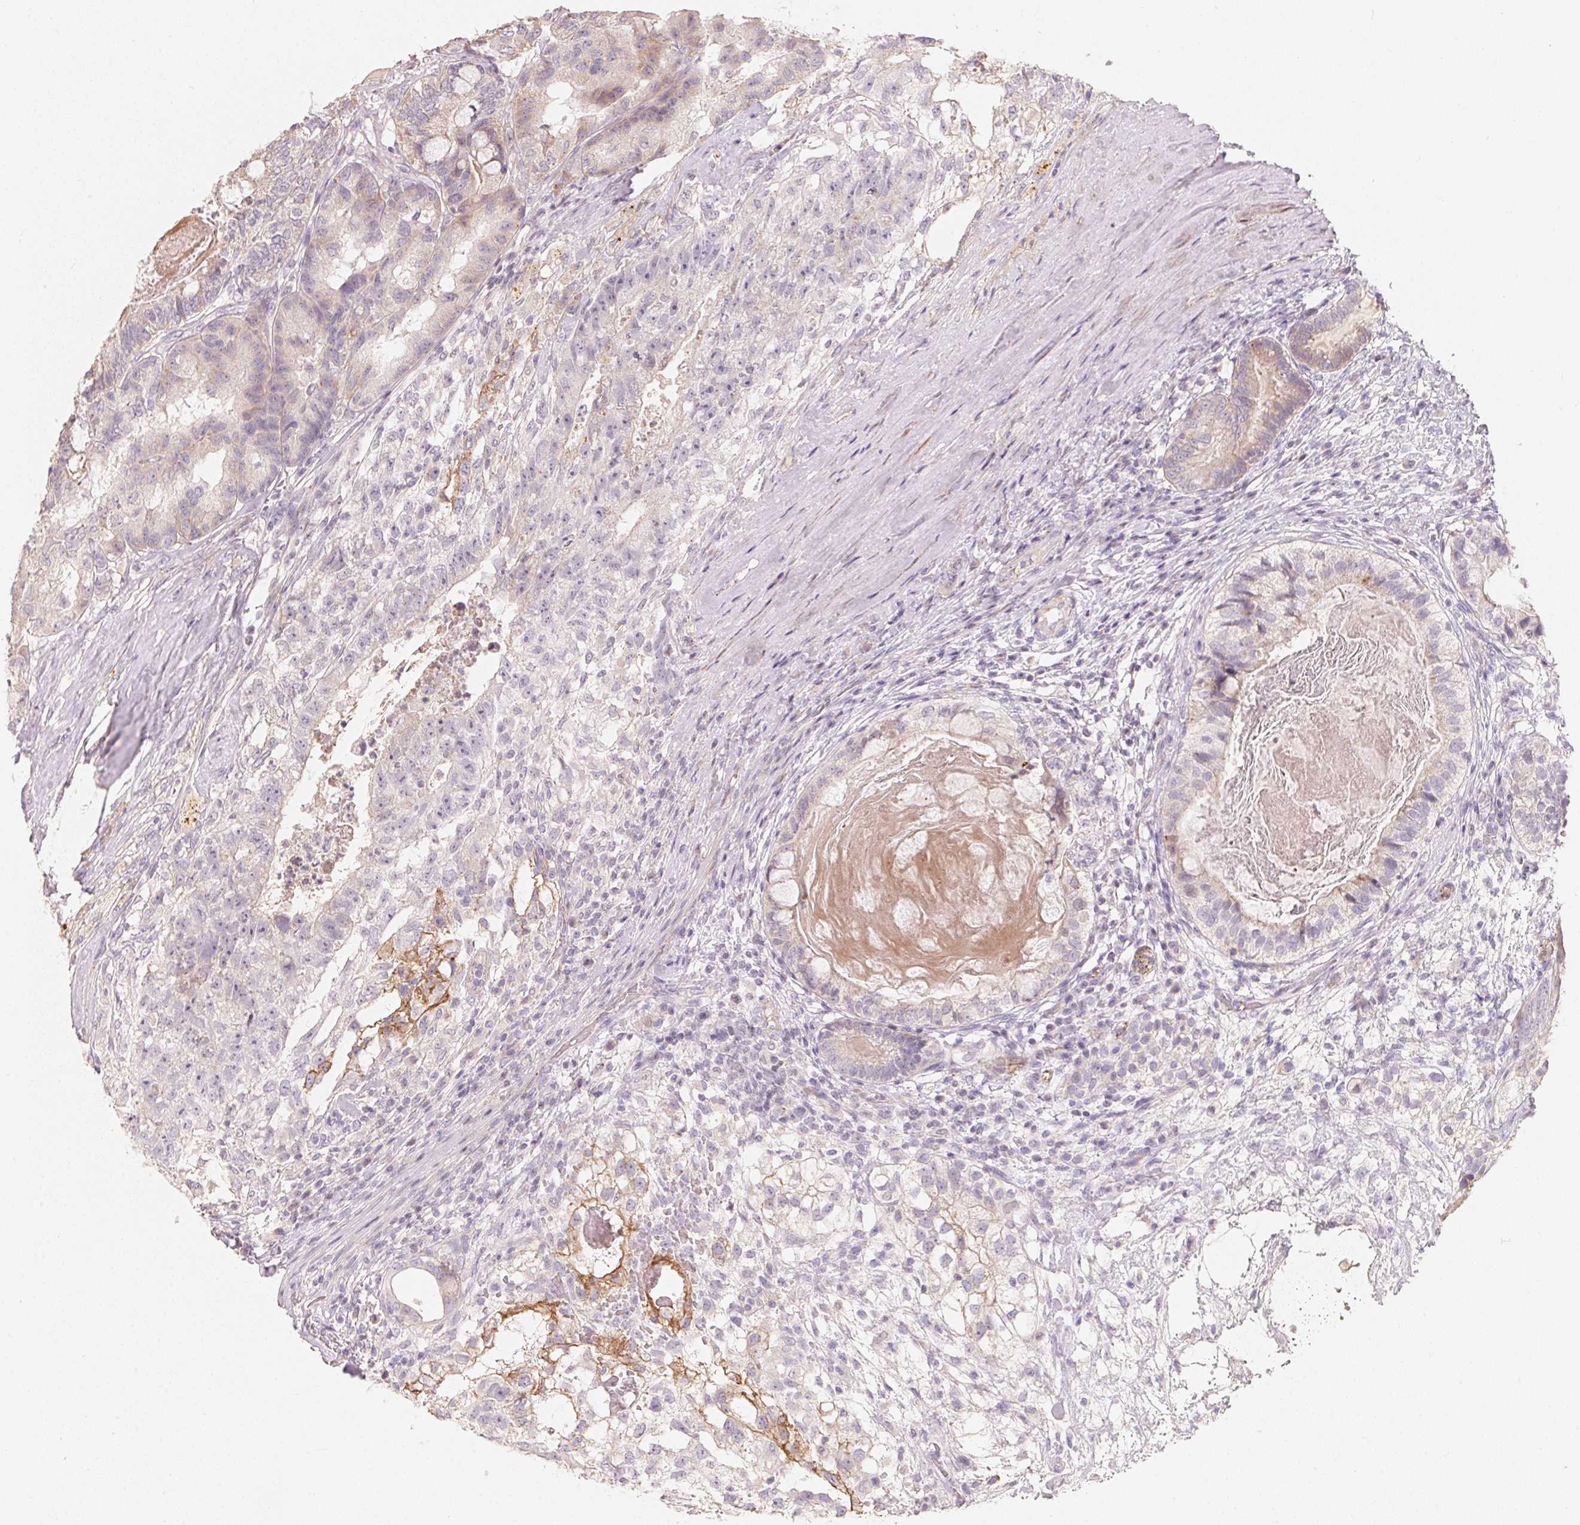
{"staining": {"intensity": "weak", "quantity": "<25%", "location": "cytoplasmic/membranous"}, "tissue": "testis cancer", "cell_type": "Tumor cells", "image_type": "cancer", "snomed": [{"axis": "morphology", "description": "Seminoma, NOS"}, {"axis": "morphology", "description": "Carcinoma, Embryonal, NOS"}, {"axis": "topography", "description": "Testis"}], "caption": "Immunohistochemistry histopathology image of human testis cancer stained for a protein (brown), which demonstrates no staining in tumor cells.", "gene": "TP53AIP1", "patient": {"sex": "male", "age": 41}}